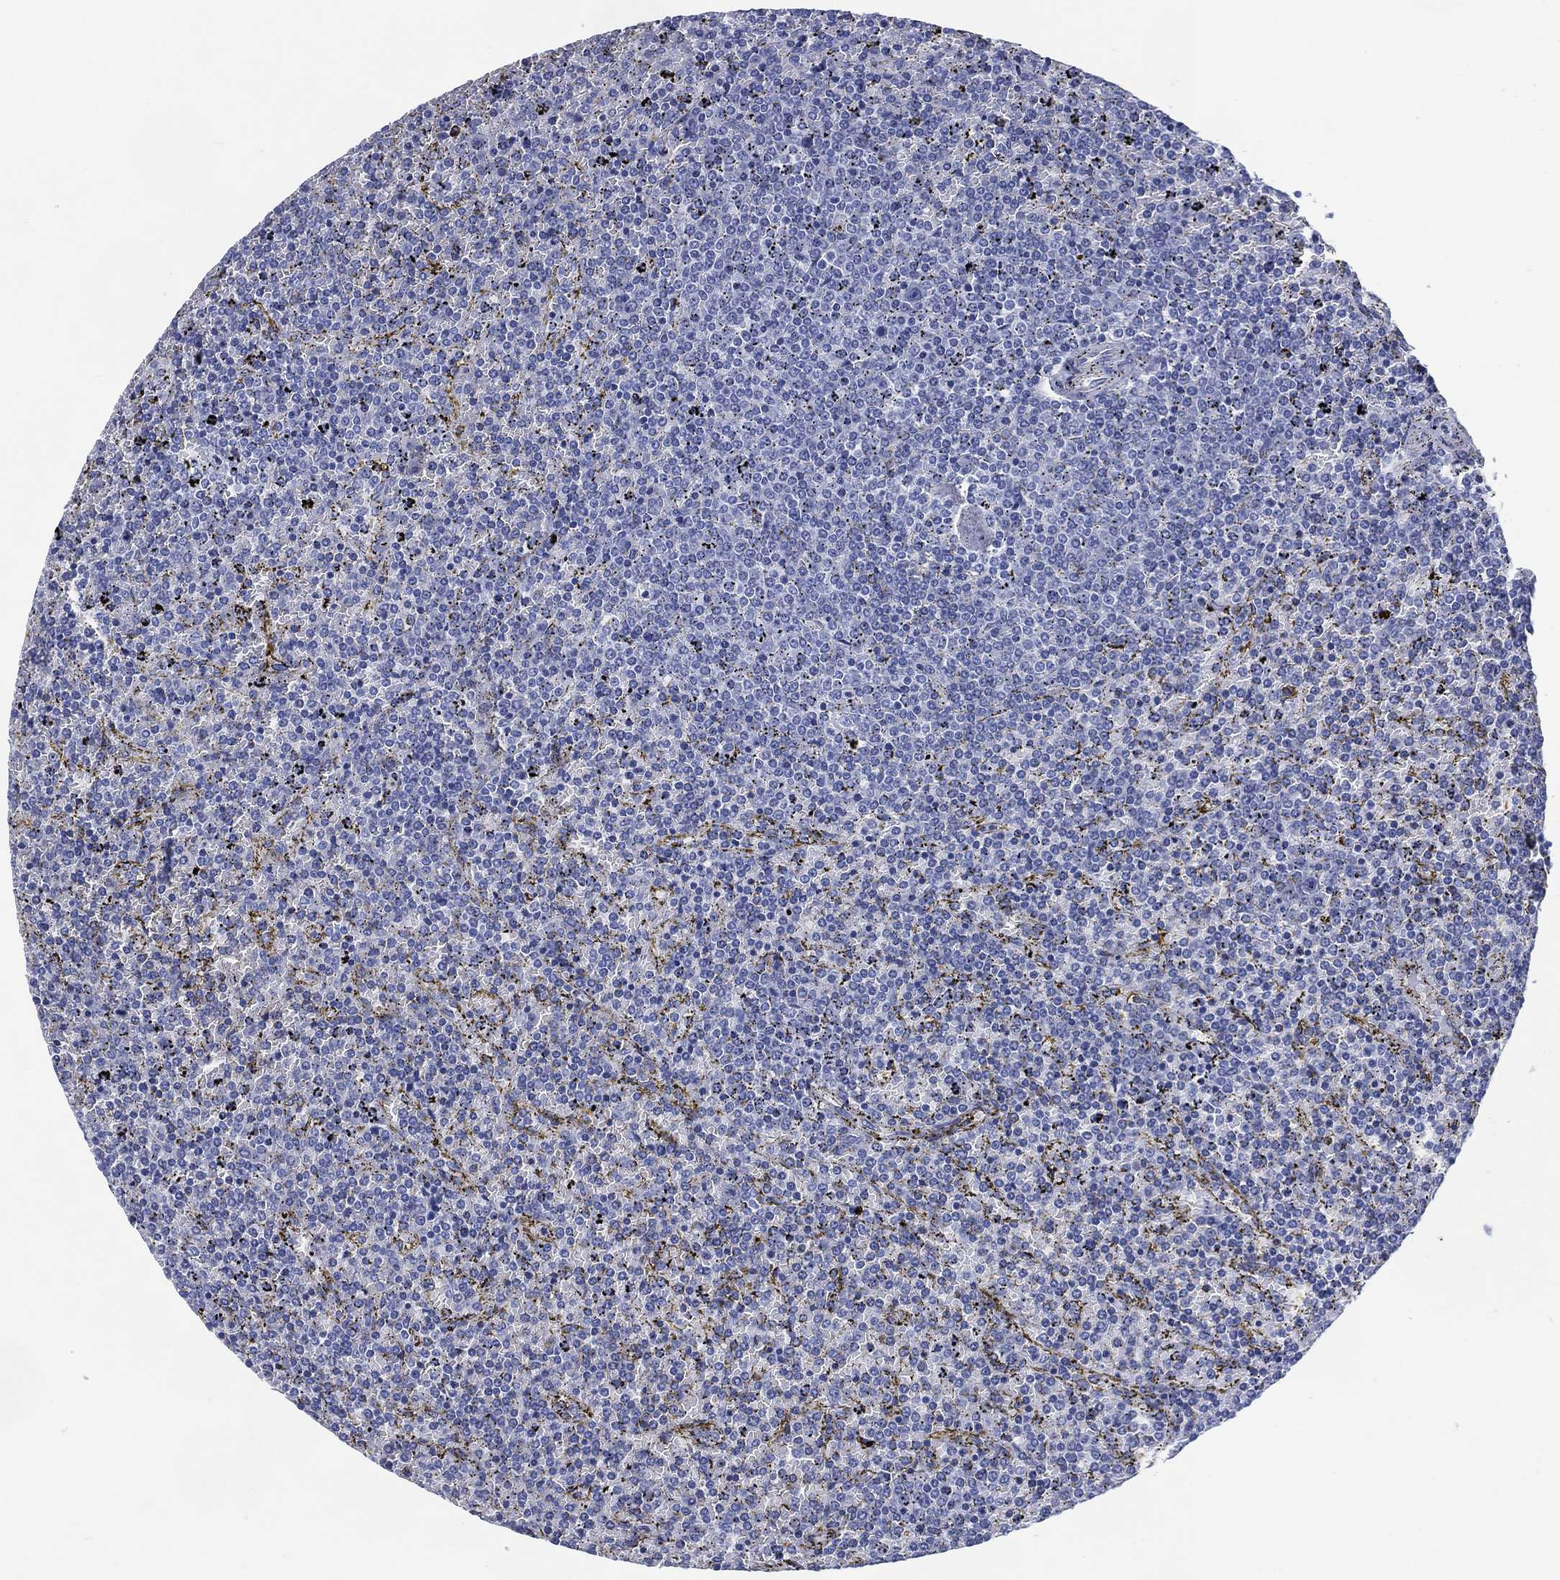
{"staining": {"intensity": "negative", "quantity": "none", "location": "none"}, "tissue": "lymphoma", "cell_type": "Tumor cells", "image_type": "cancer", "snomed": [{"axis": "morphology", "description": "Malignant lymphoma, non-Hodgkin's type, Low grade"}, {"axis": "topography", "description": "Spleen"}], "caption": "This is a image of IHC staining of low-grade malignant lymphoma, non-Hodgkin's type, which shows no expression in tumor cells.", "gene": "DDI1", "patient": {"sex": "female", "age": 77}}